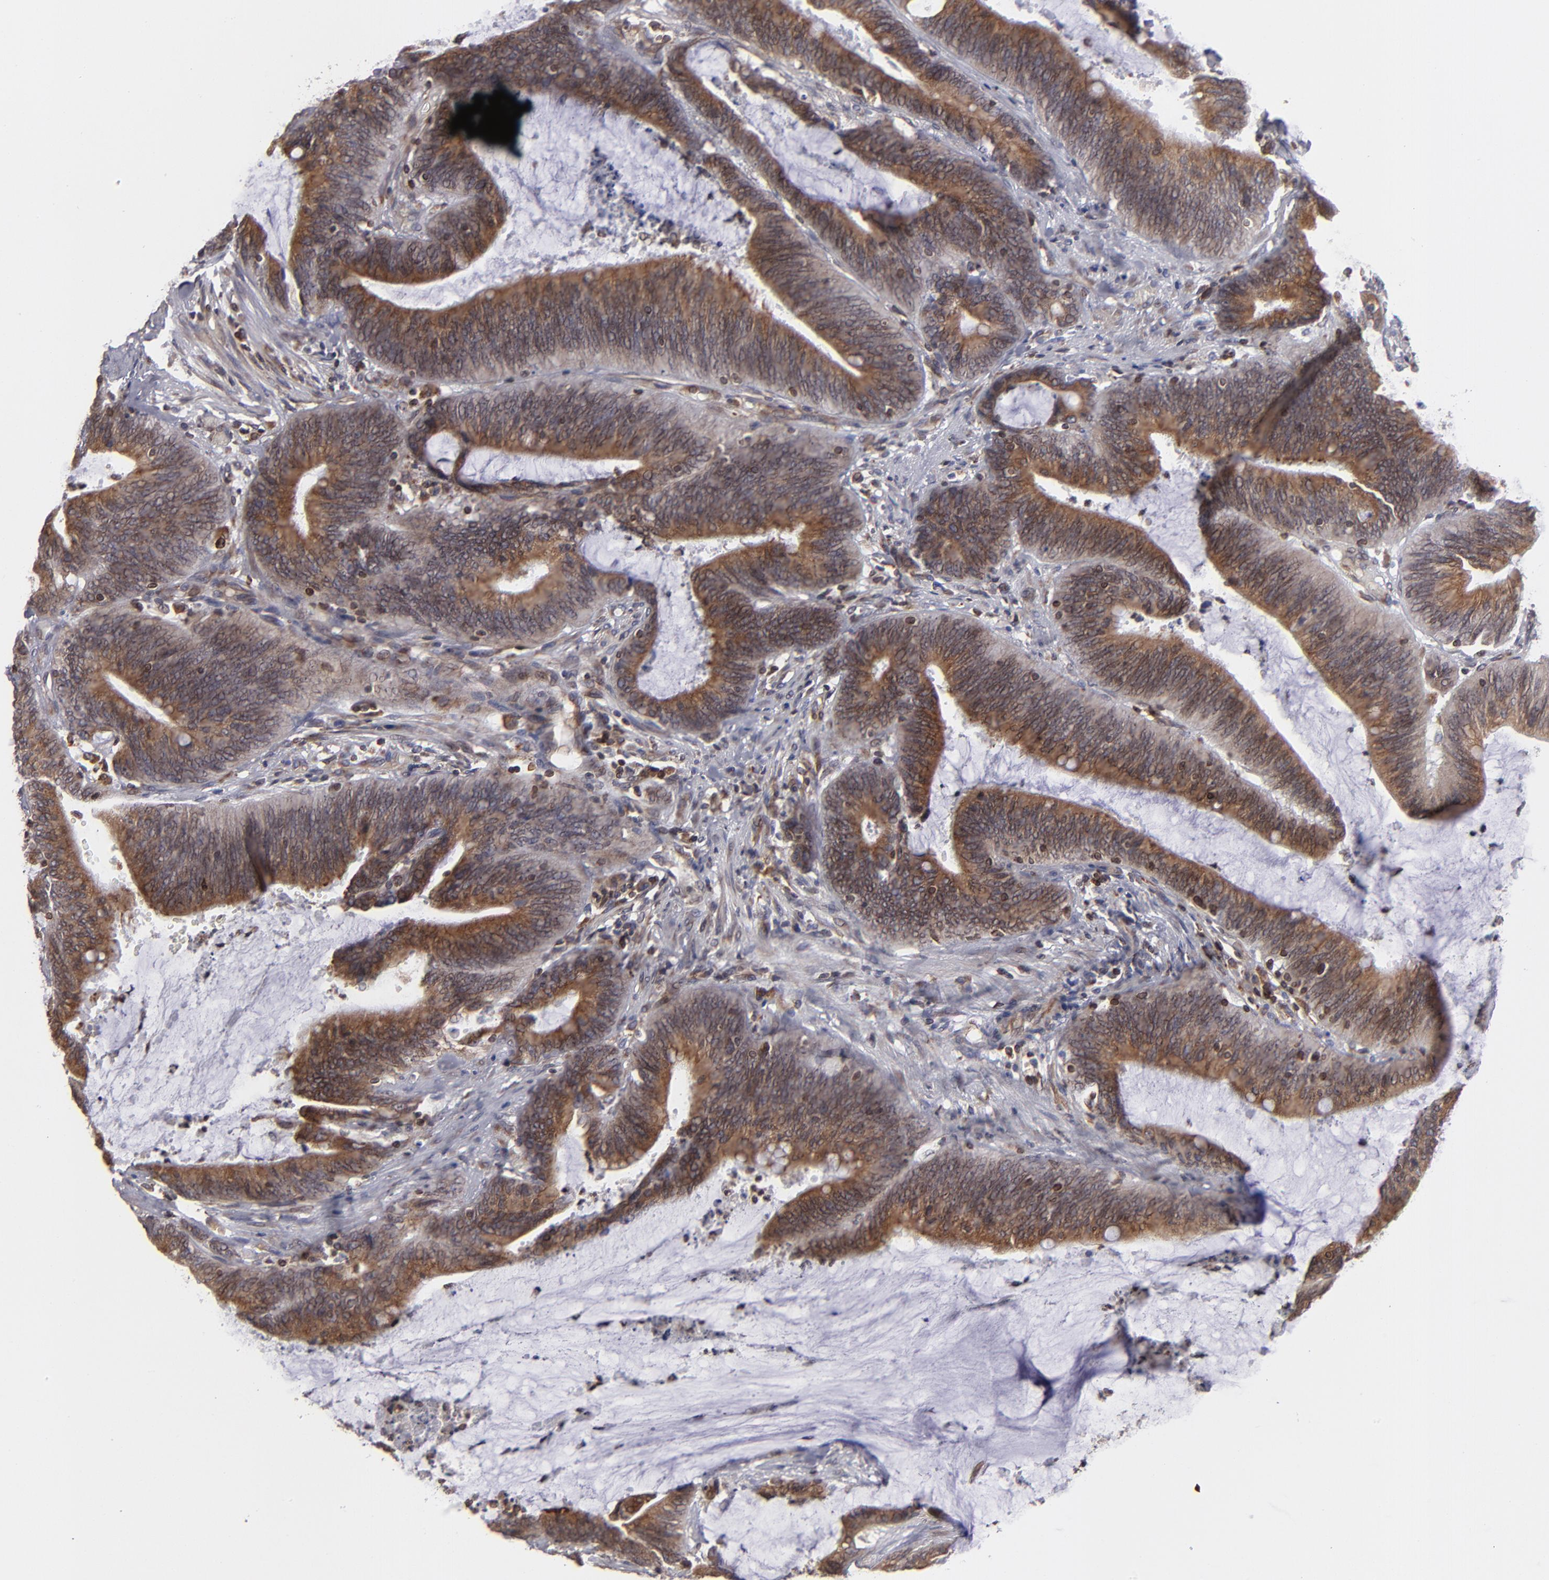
{"staining": {"intensity": "moderate", "quantity": ">75%", "location": "cytoplasmic/membranous"}, "tissue": "colorectal cancer", "cell_type": "Tumor cells", "image_type": "cancer", "snomed": [{"axis": "morphology", "description": "Adenocarcinoma, NOS"}, {"axis": "topography", "description": "Rectum"}], "caption": "Moderate cytoplasmic/membranous expression is present in approximately >75% of tumor cells in colorectal cancer.", "gene": "TMX1", "patient": {"sex": "female", "age": 66}}